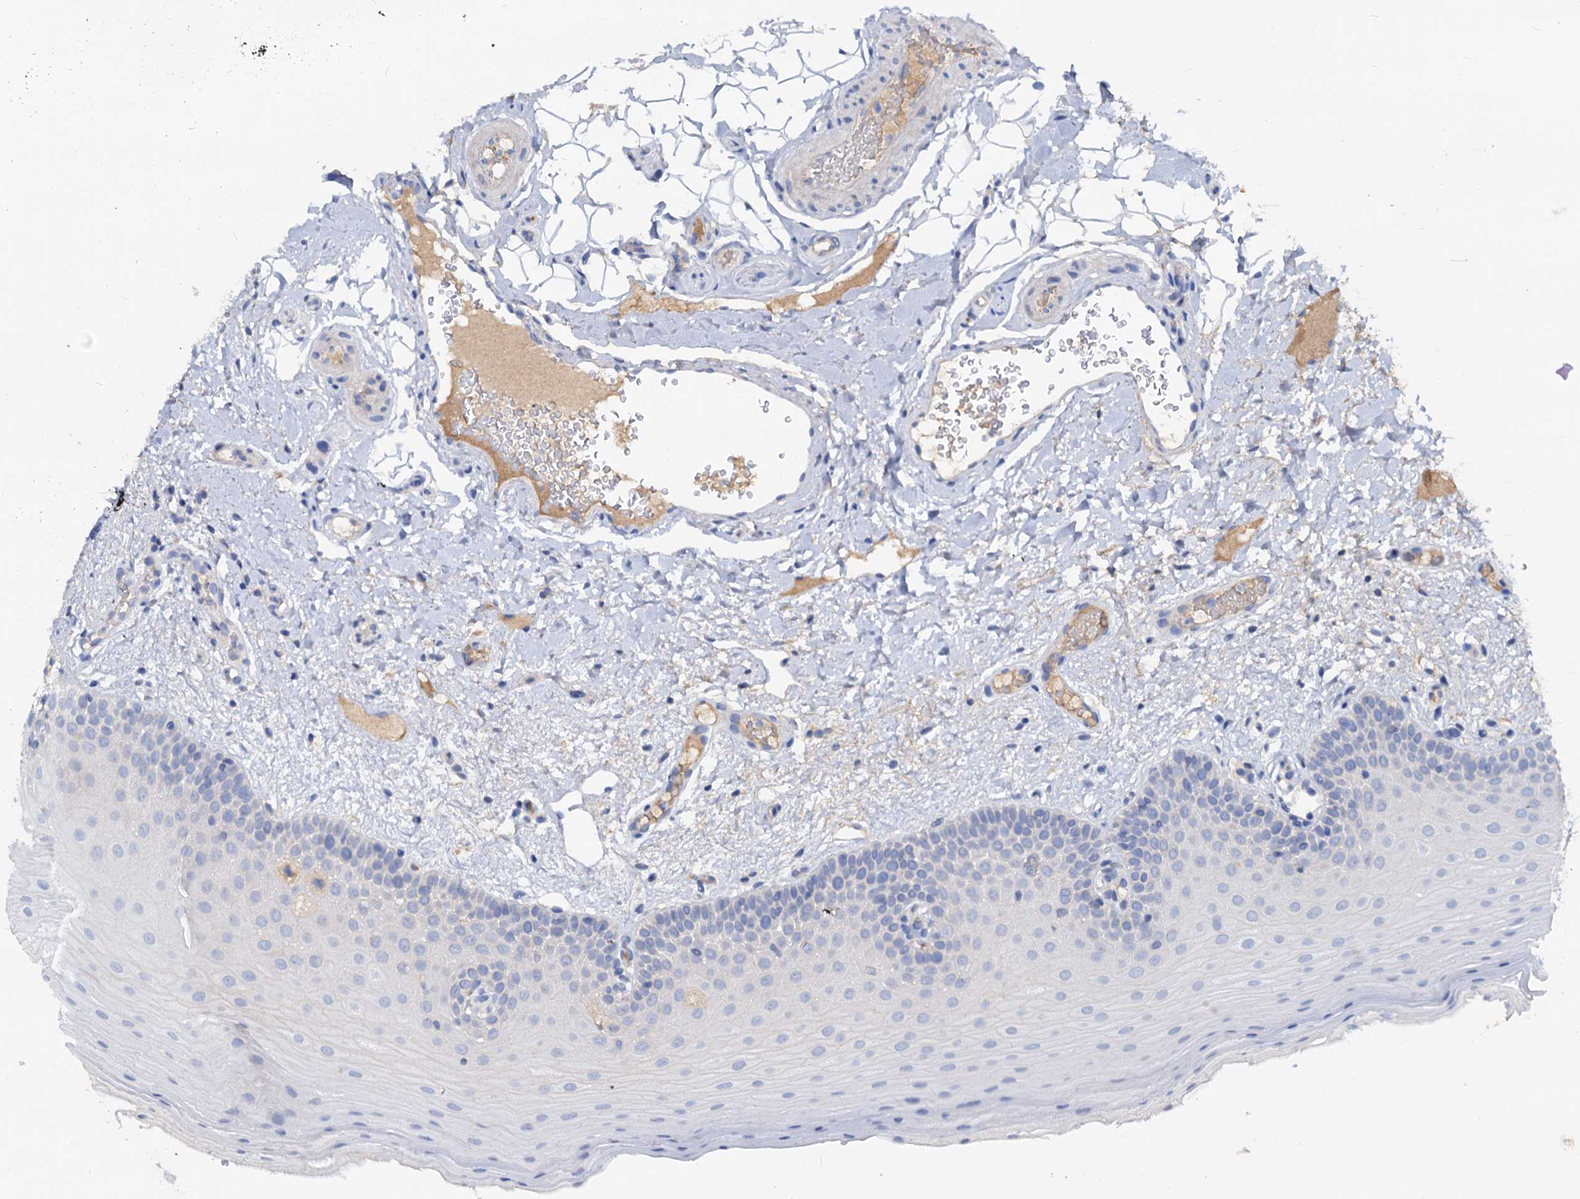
{"staining": {"intensity": "negative", "quantity": "none", "location": "none"}, "tissue": "oral mucosa", "cell_type": "Squamous epithelial cells", "image_type": "normal", "snomed": [{"axis": "morphology", "description": "Normal tissue, NOS"}, {"axis": "topography", "description": "Oral tissue"}, {"axis": "topography", "description": "Tounge, NOS"}], "caption": "Immunohistochemistry image of normal human oral mucosa stained for a protein (brown), which reveals no positivity in squamous epithelial cells. (DAB immunohistochemistry visualized using brightfield microscopy, high magnification).", "gene": "ACY3", "patient": {"sex": "male", "age": 47}}